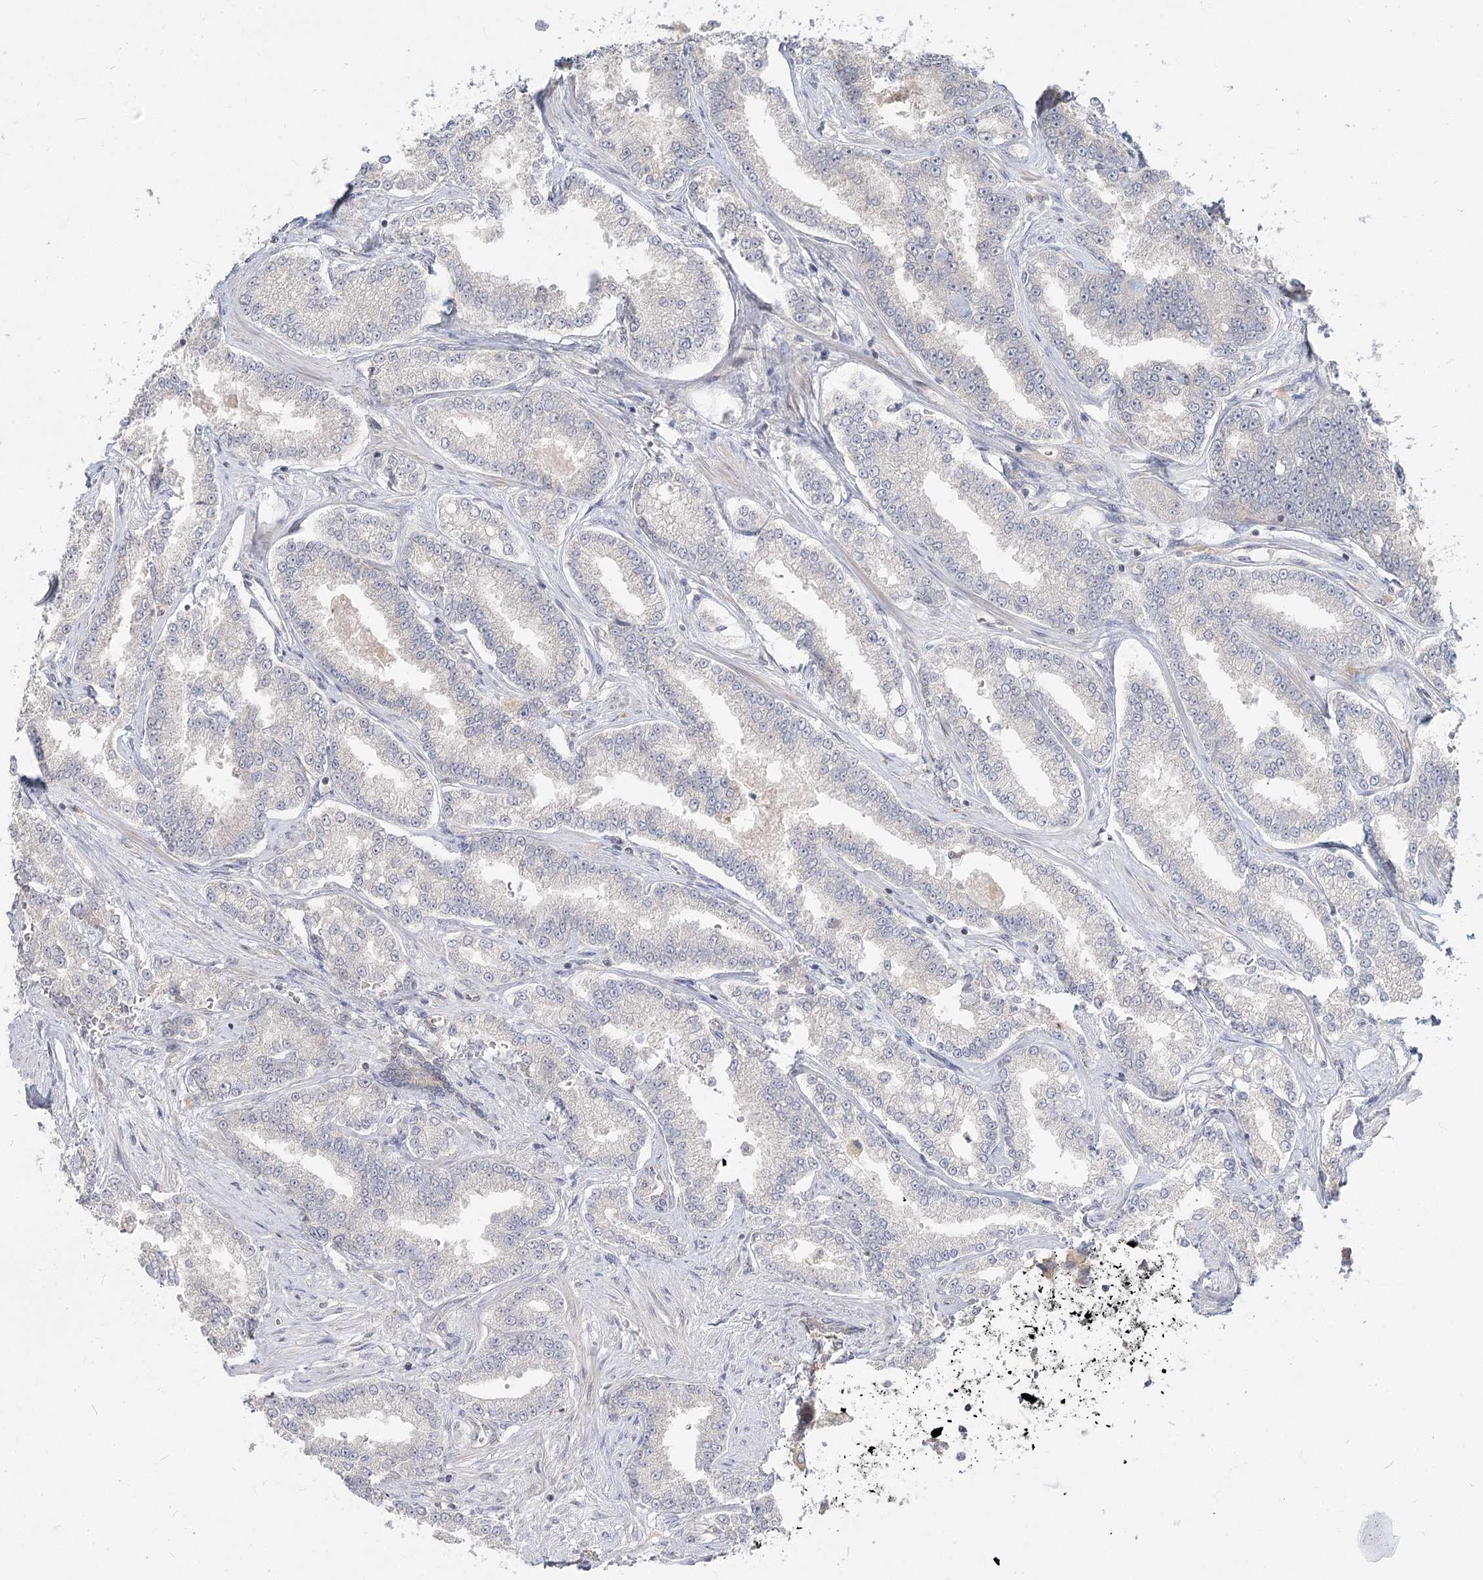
{"staining": {"intensity": "weak", "quantity": "<25%", "location": "cytoplasmic/membranous"}, "tissue": "prostate cancer", "cell_type": "Tumor cells", "image_type": "cancer", "snomed": [{"axis": "morphology", "description": "Normal tissue, NOS"}, {"axis": "morphology", "description": "Adenocarcinoma, High grade"}, {"axis": "topography", "description": "Prostate"}], "caption": "The image exhibits no significant positivity in tumor cells of high-grade adenocarcinoma (prostate). (DAB (3,3'-diaminobenzidine) immunohistochemistry (IHC), high magnification).", "gene": "GUCY2C", "patient": {"sex": "male", "age": 83}}